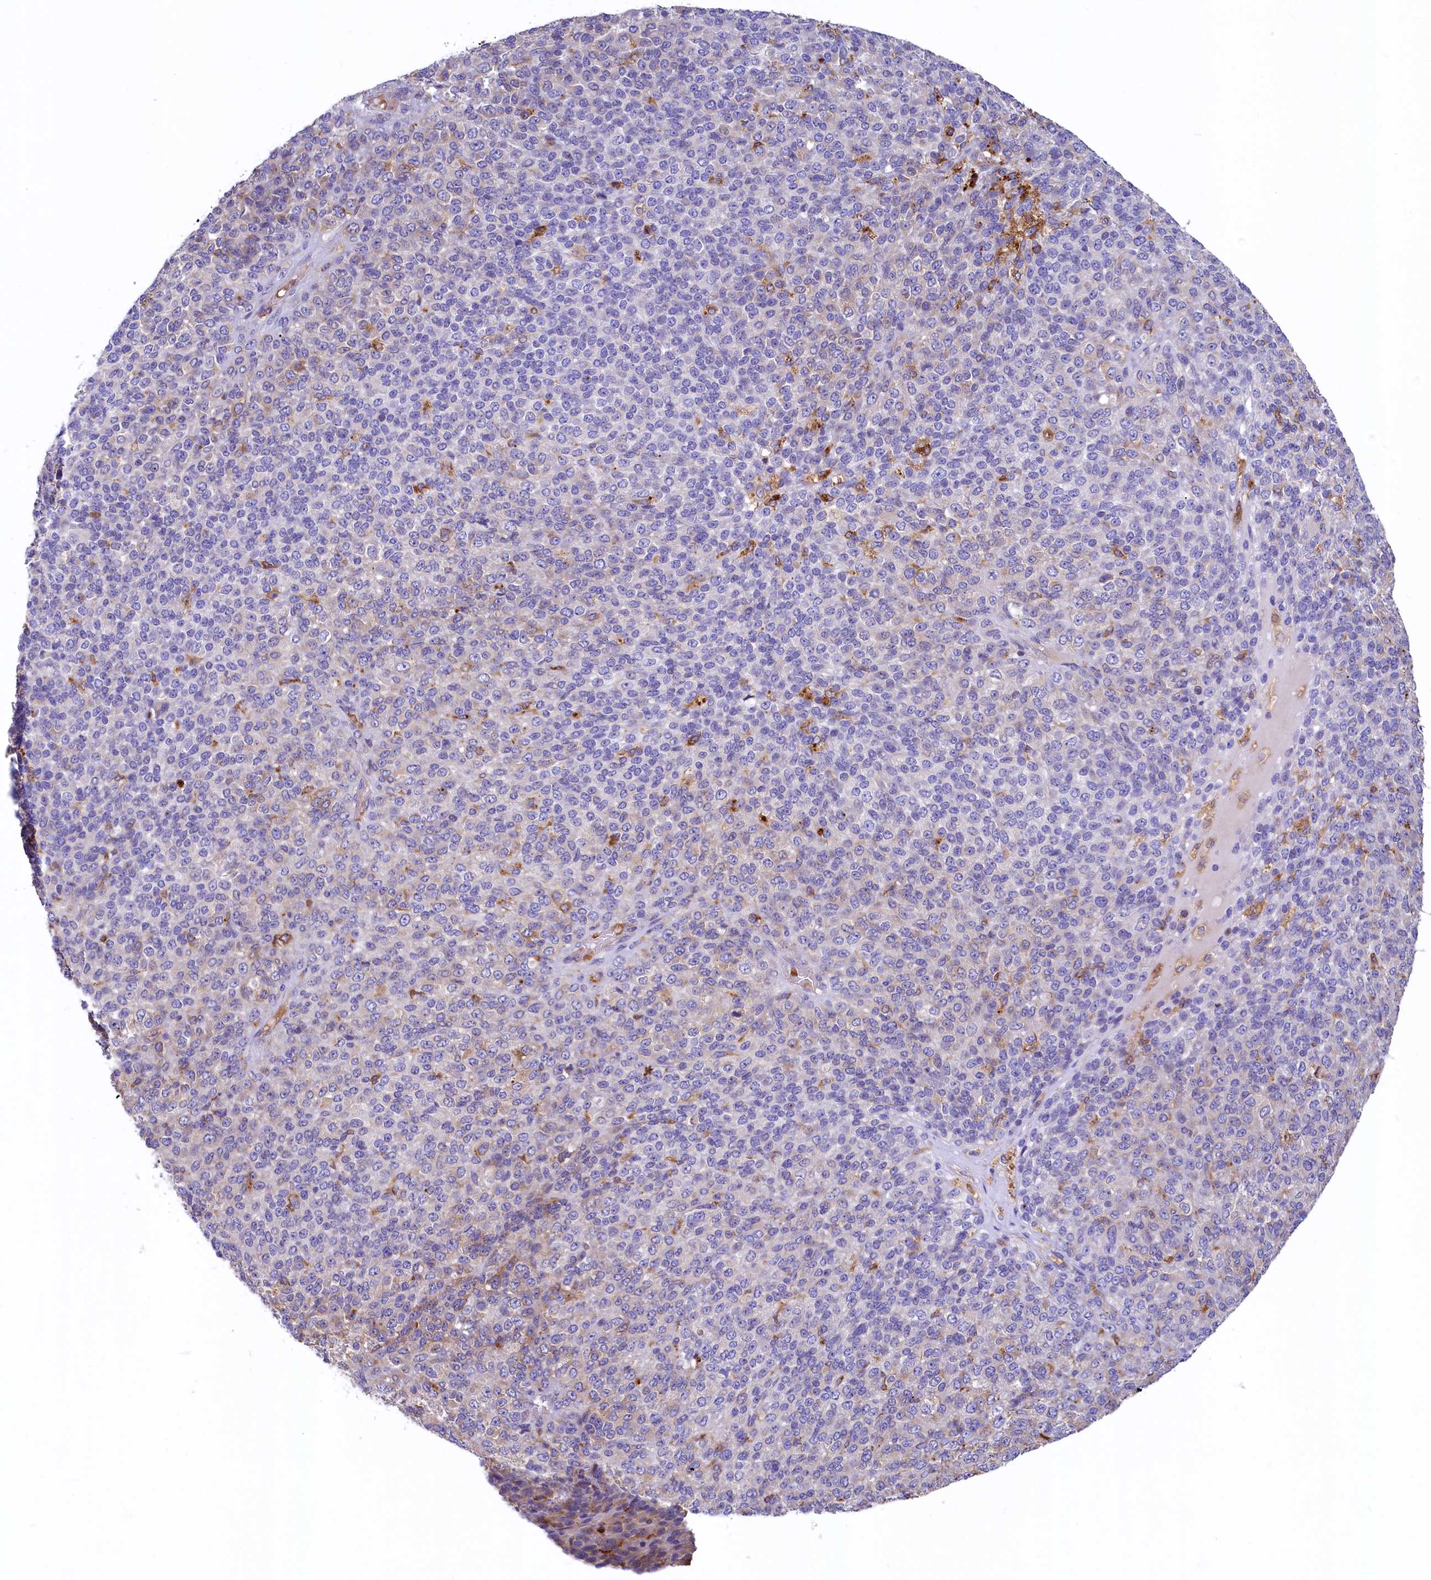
{"staining": {"intensity": "negative", "quantity": "none", "location": "none"}, "tissue": "melanoma", "cell_type": "Tumor cells", "image_type": "cancer", "snomed": [{"axis": "morphology", "description": "Malignant melanoma, Metastatic site"}, {"axis": "topography", "description": "Brain"}], "caption": "IHC image of human malignant melanoma (metastatic site) stained for a protein (brown), which exhibits no expression in tumor cells. (Stains: DAB (3,3'-diaminobenzidine) IHC with hematoxylin counter stain, Microscopy: brightfield microscopy at high magnification).", "gene": "HPS6", "patient": {"sex": "female", "age": 56}}